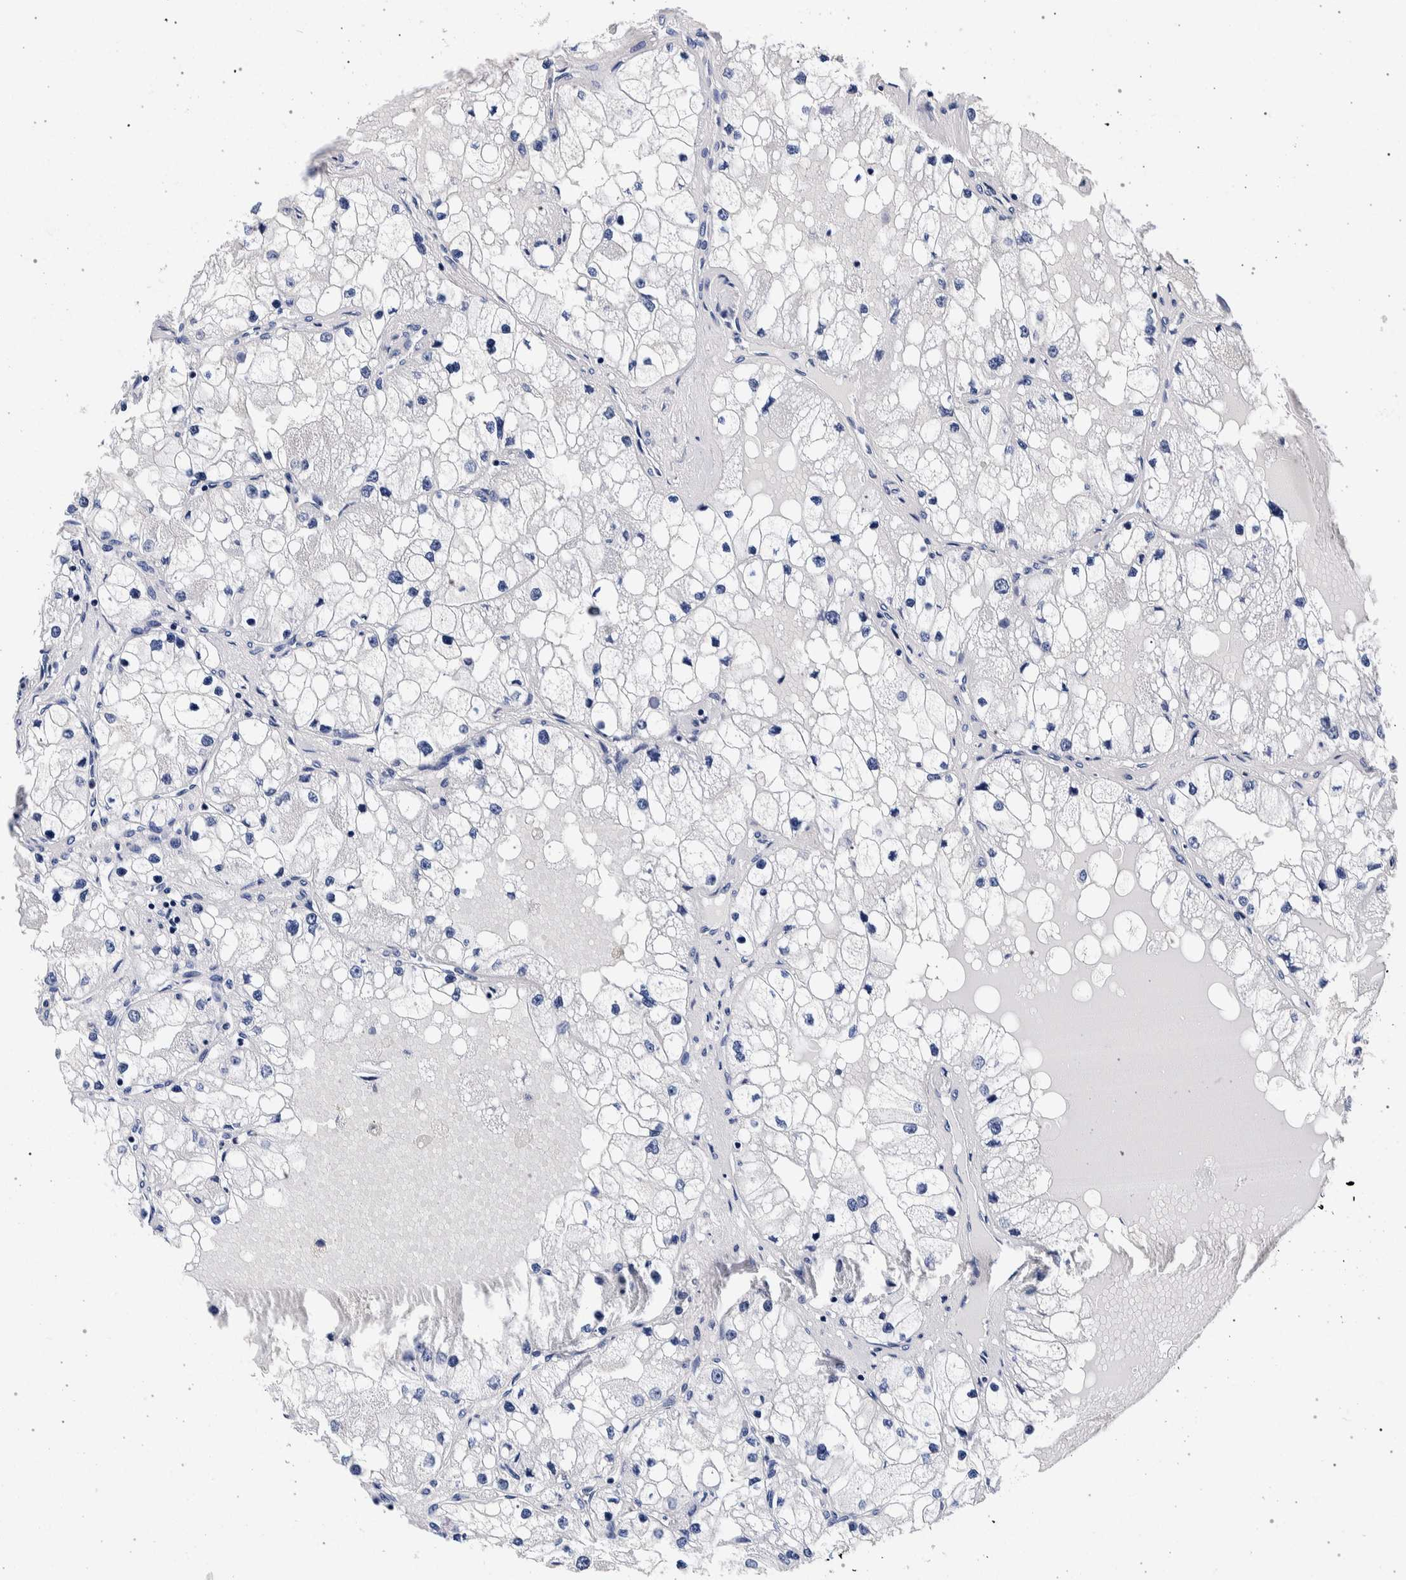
{"staining": {"intensity": "negative", "quantity": "none", "location": "none"}, "tissue": "renal cancer", "cell_type": "Tumor cells", "image_type": "cancer", "snomed": [{"axis": "morphology", "description": "Adenocarcinoma, NOS"}, {"axis": "topography", "description": "Kidney"}], "caption": "A high-resolution micrograph shows immunohistochemistry staining of renal adenocarcinoma, which demonstrates no significant expression in tumor cells.", "gene": "NIBAN2", "patient": {"sex": "male", "age": 68}}